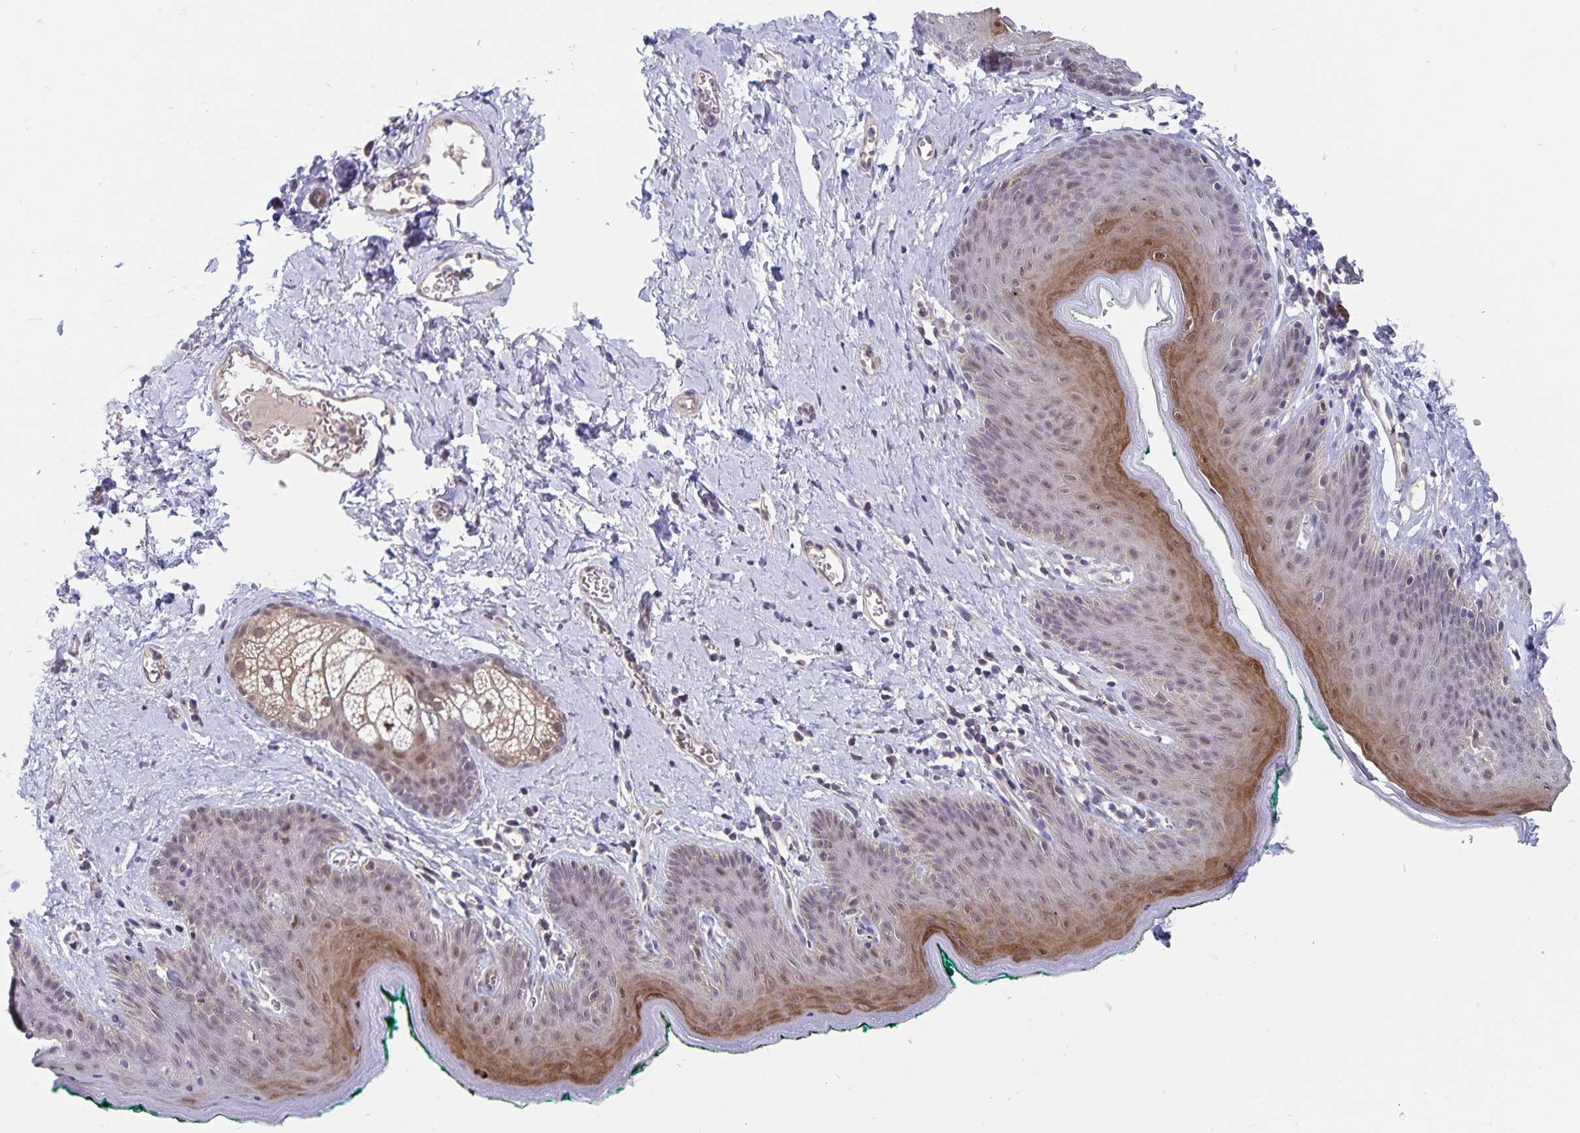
{"staining": {"intensity": "moderate", "quantity": "25%-75%", "location": "cytoplasmic/membranous,nuclear"}, "tissue": "skin", "cell_type": "Epidermal cells", "image_type": "normal", "snomed": [{"axis": "morphology", "description": "Normal tissue, NOS"}, {"axis": "topography", "description": "Vulva"}, {"axis": "topography", "description": "Peripheral nerve tissue"}], "caption": "The micrograph displays a brown stain indicating the presence of a protein in the cytoplasmic/membranous,nuclear of epidermal cells in skin.", "gene": "BAG6", "patient": {"sex": "female", "age": 66}}